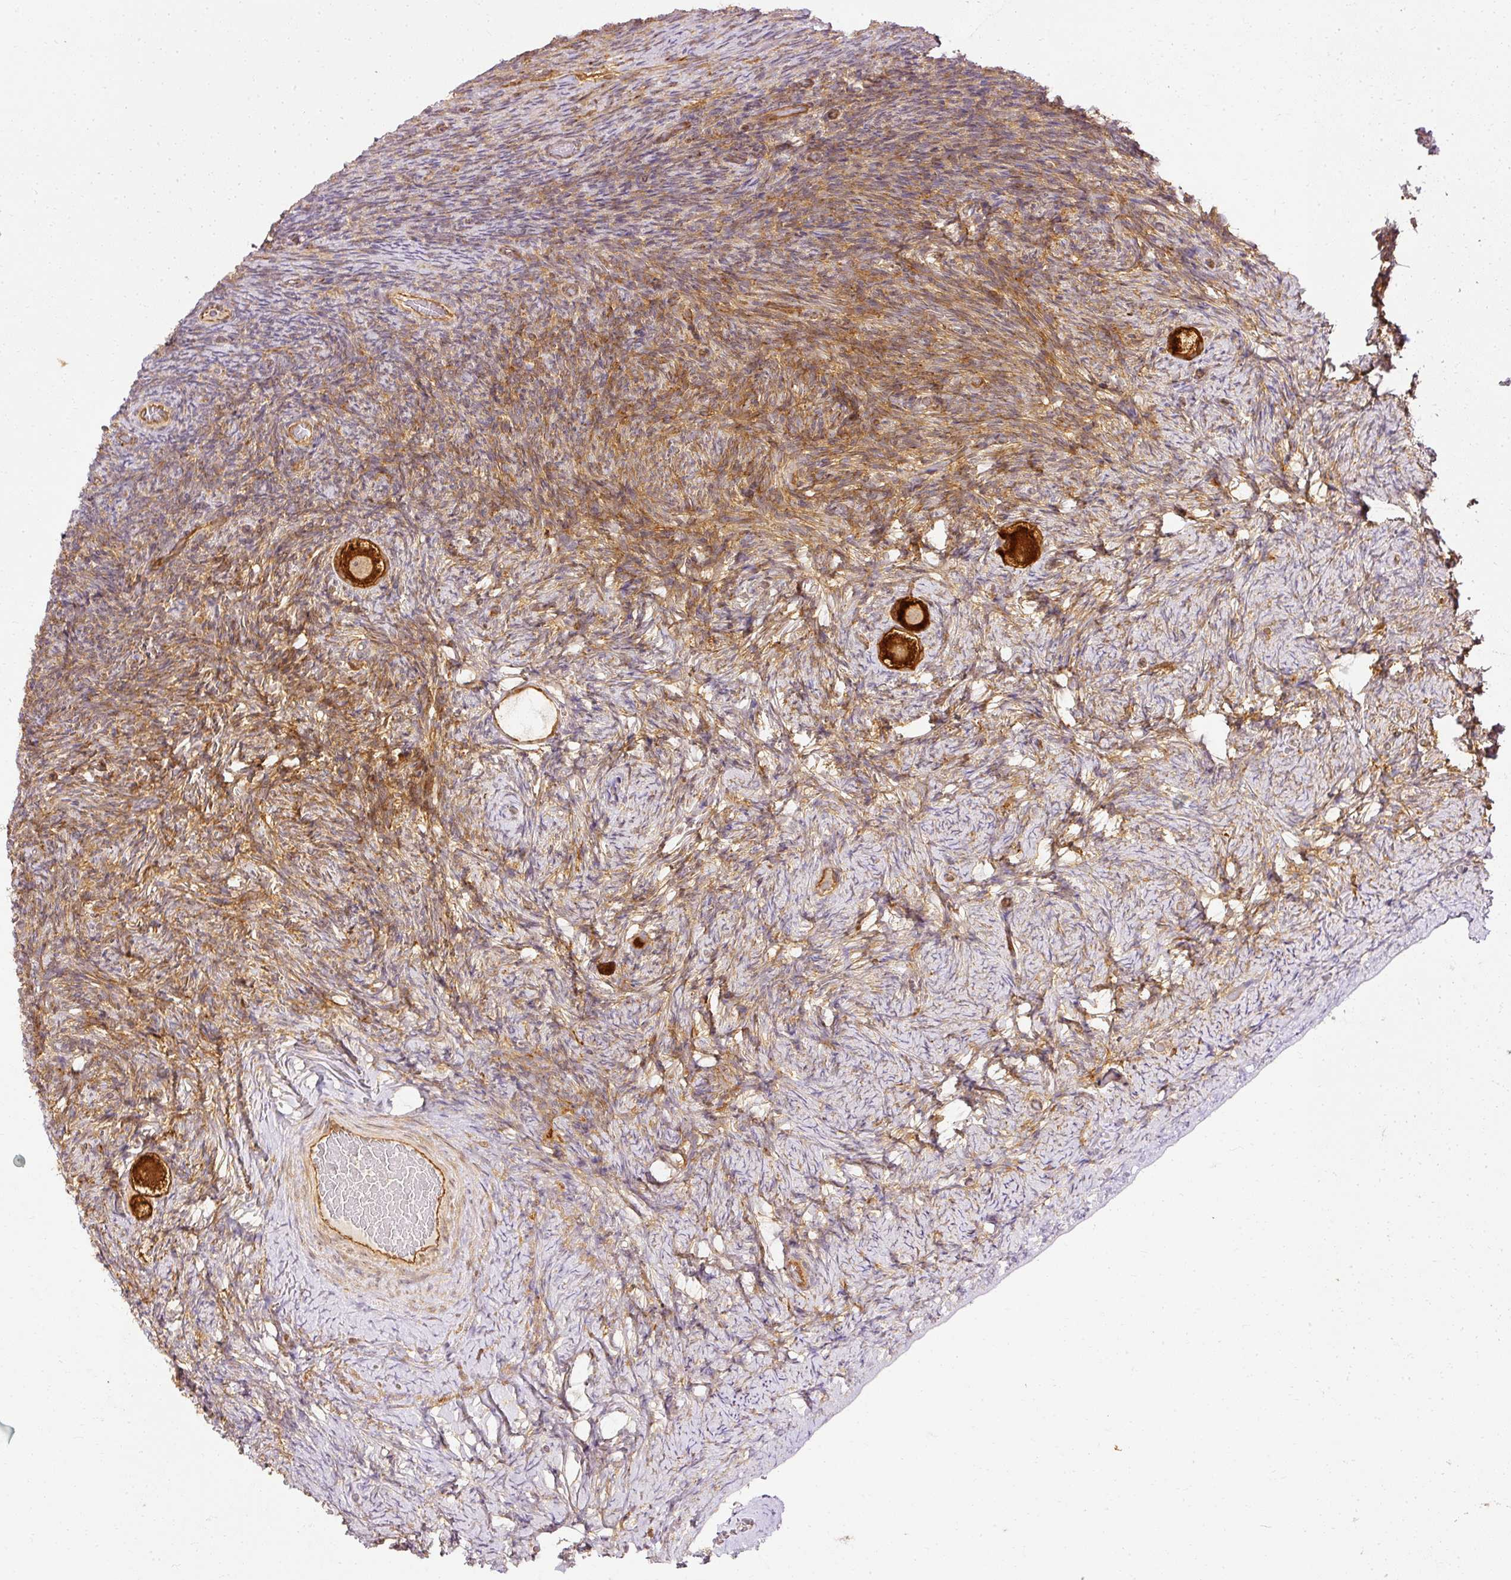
{"staining": {"intensity": "strong", "quantity": ">75%", "location": "cytoplasmic/membranous"}, "tissue": "ovary", "cell_type": "Follicle cells", "image_type": "normal", "snomed": [{"axis": "morphology", "description": "Normal tissue, NOS"}, {"axis": "topography", "description": "Ovary"}], "caption": "Immunohistochemistry of benign human ovary demonstrates high levels of strong cytoplasmic/membranous positivity in approximately >75% of follicle cells.", "gene": "ARMH3", "patient": {"sex": "female", "age": 34}}